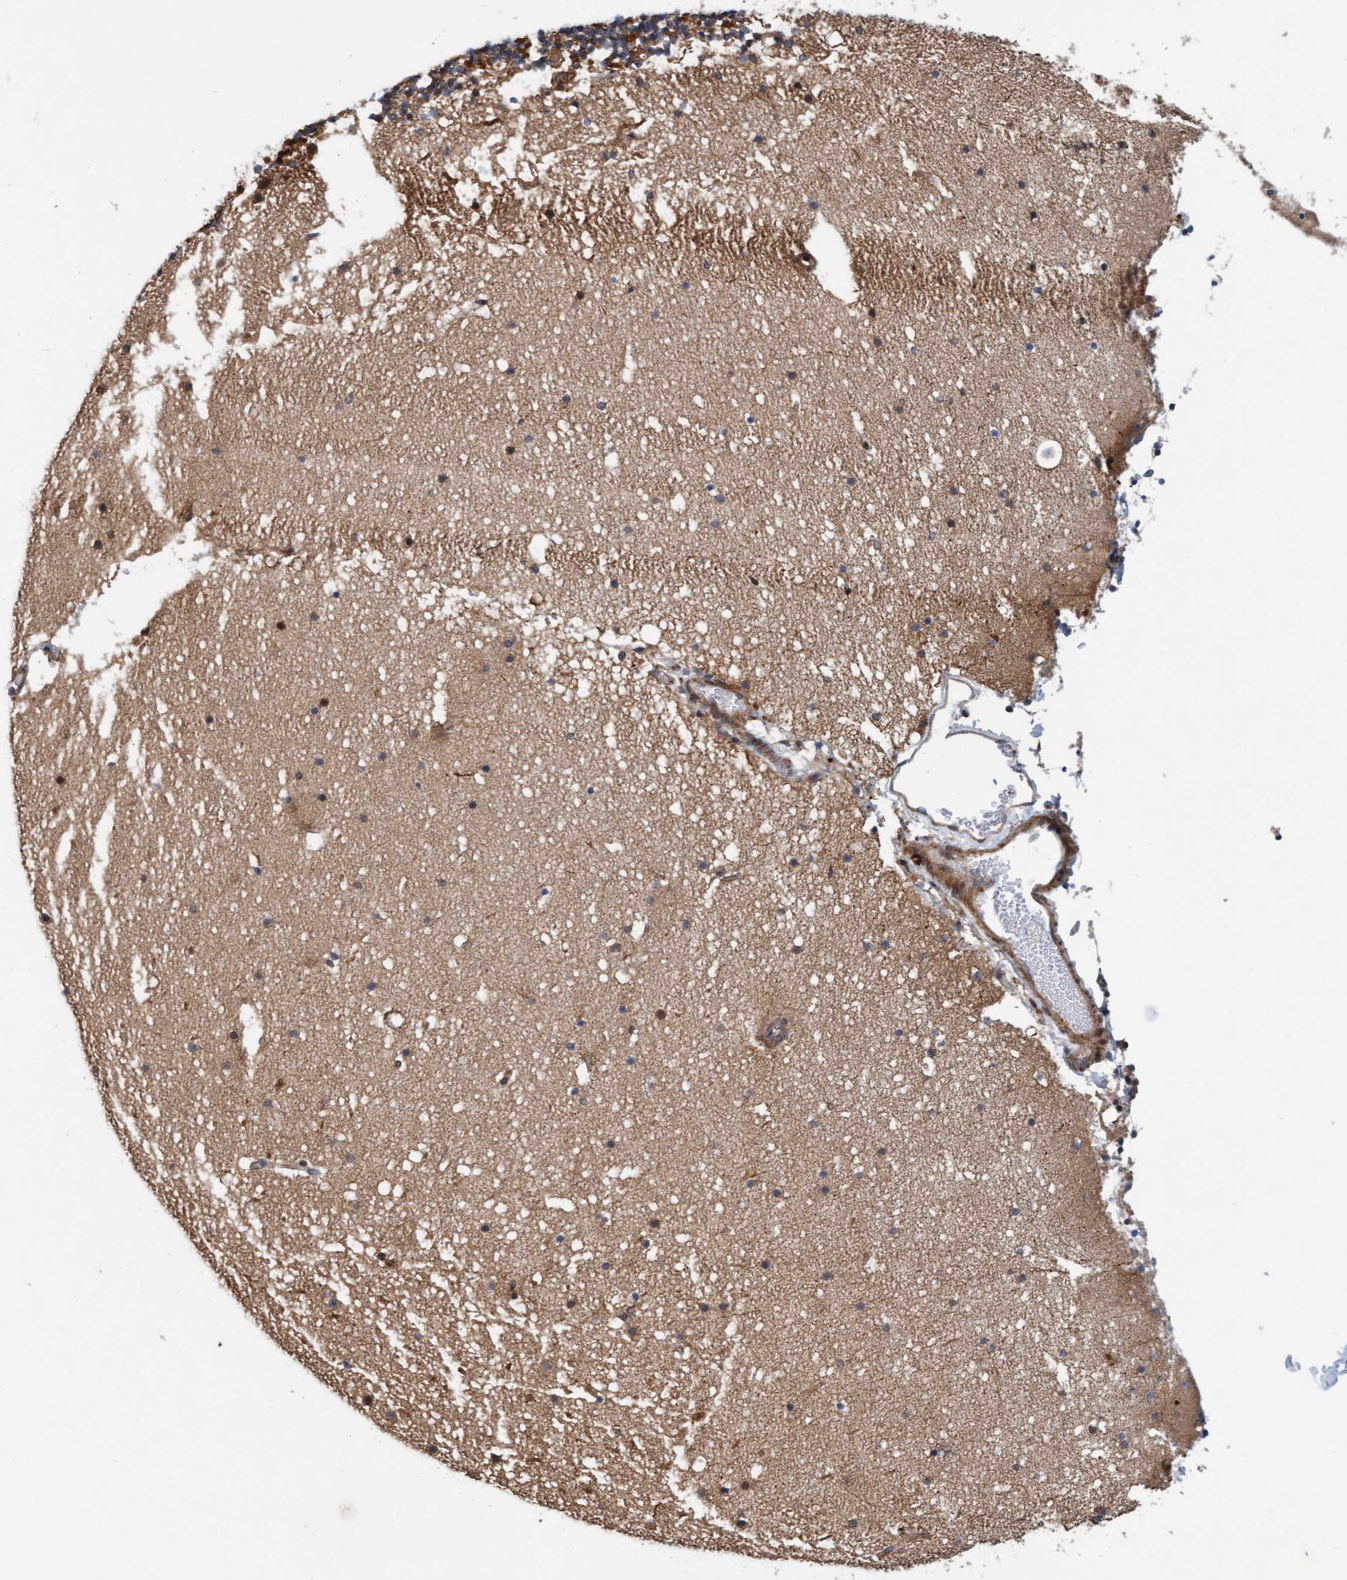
{"staining": {"intensity": "moderate", "quantity": ">75%", "location": "cytoplasmic/membranous"}, "tissue": "cerebellum", "cell_type": "Cells in granular layer", "image_type": "normal", "snomed": [{"axis": "morphology", "description": "Normal tissue, NOS"}, {"axis": "topography", "description": "Cerebellum"}], "caption": "This is an image of immunohistochemistry (IHC) staining of normal cerebellum, which shows moderate expression in the cytoplasmic/membranous of cells in granular layer.", "gene": "MLXIP", "patient": {"sex": "male", "age": 57}}